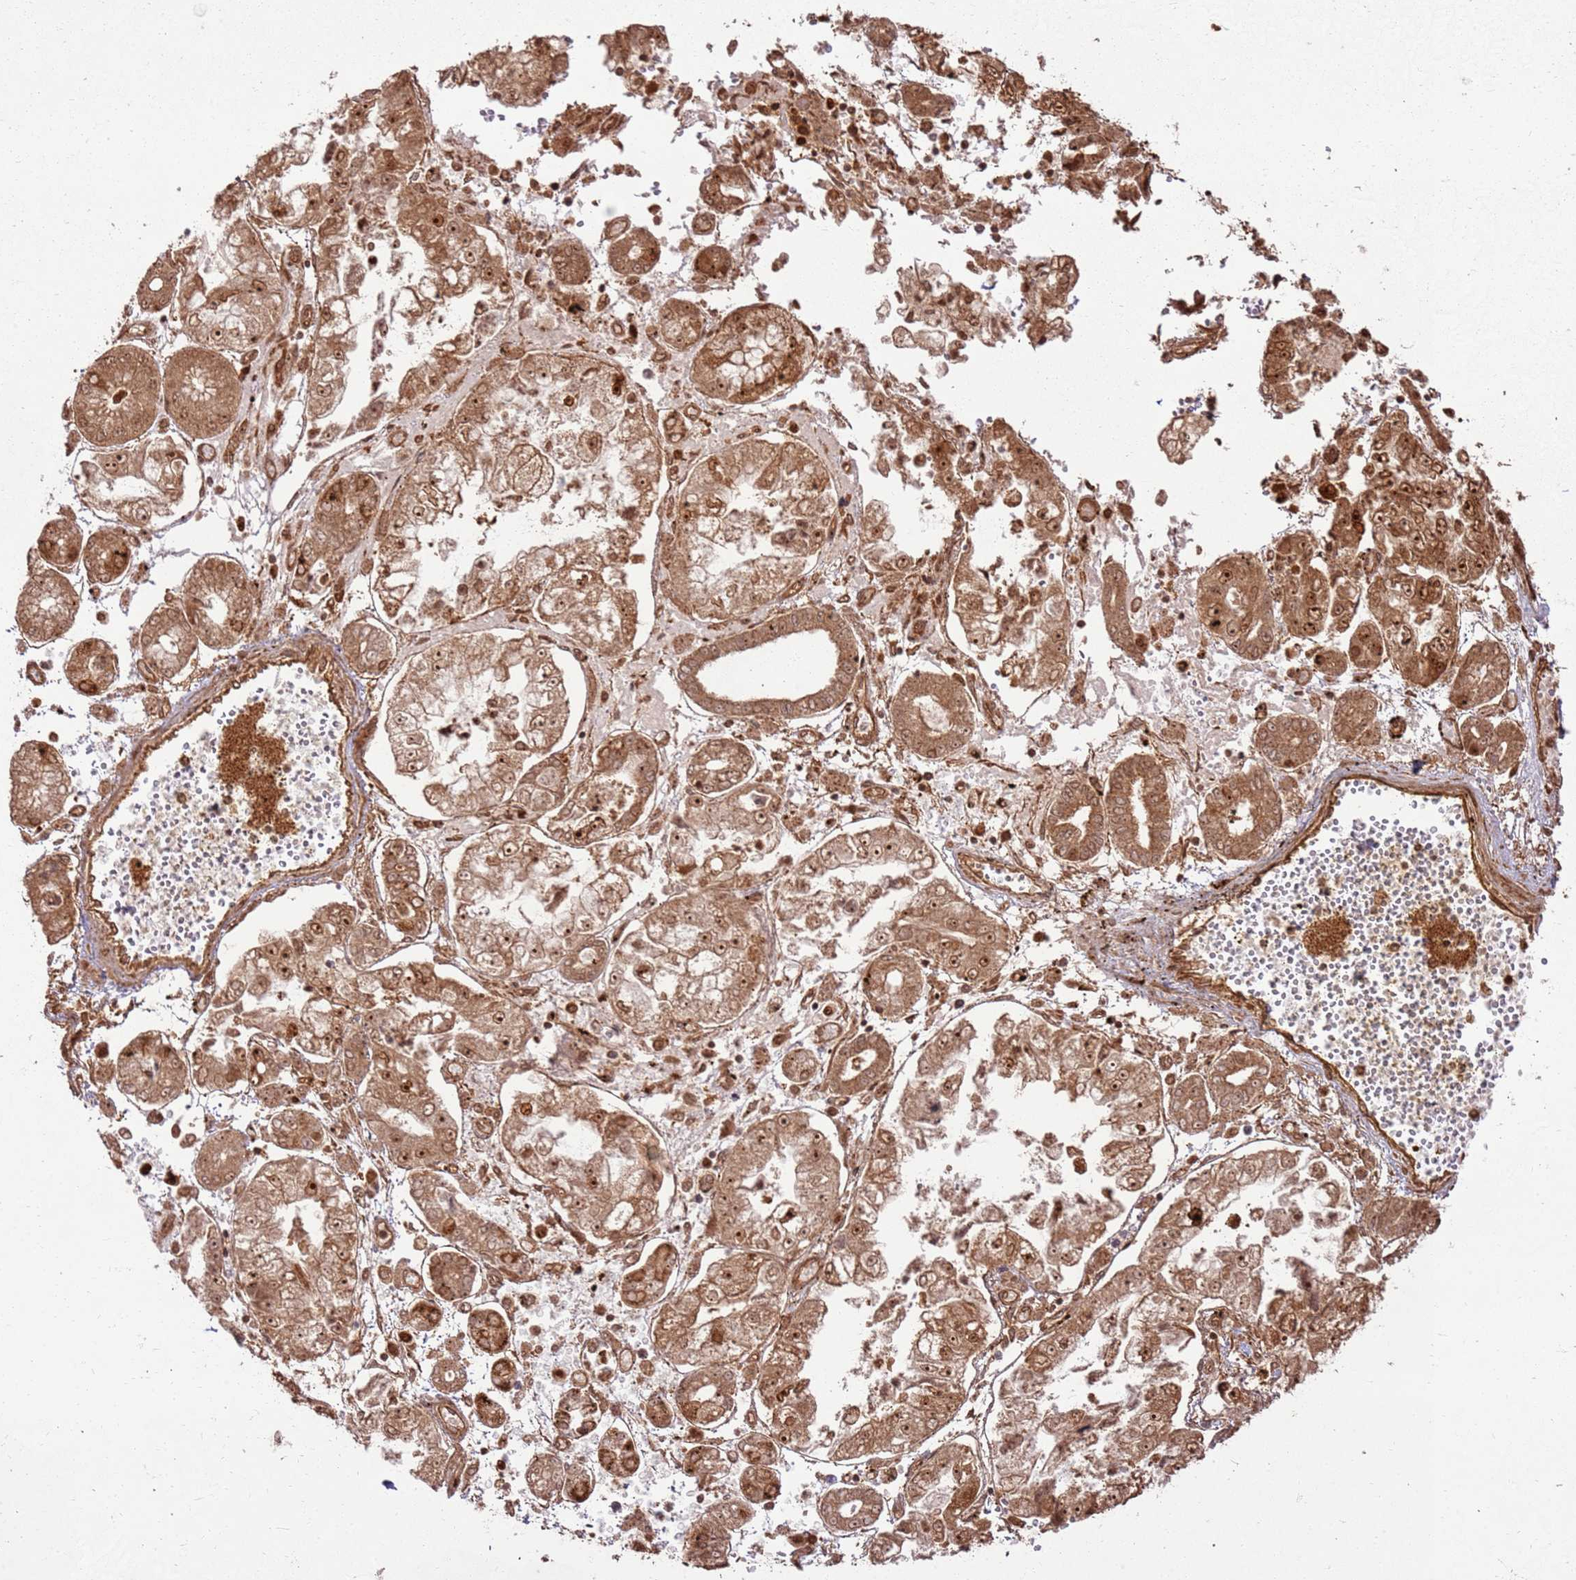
{"staining": {"intensity": "strong", "quantity": ">75%", "location": "cytoplasmic/membranous,nuclear"}, "tissue": "stomach cancer", "cell_type": "Tumor cells", "image_type": "cancer", "snomed": [{"axis": "morphology", "description": "Adenocarcinoma, NOS"}, {"axis": "topography", "description": "Stomach"}], "caption": "Immunohistochemical staining of human stomach adenocarcinoma displays high levels of strong cytoplasmic/membranous and nuclear positivity in approximately >75% of tumor cells.", "gene": "TBC1D13", "patient": {"sex": "male", "age": 76}}